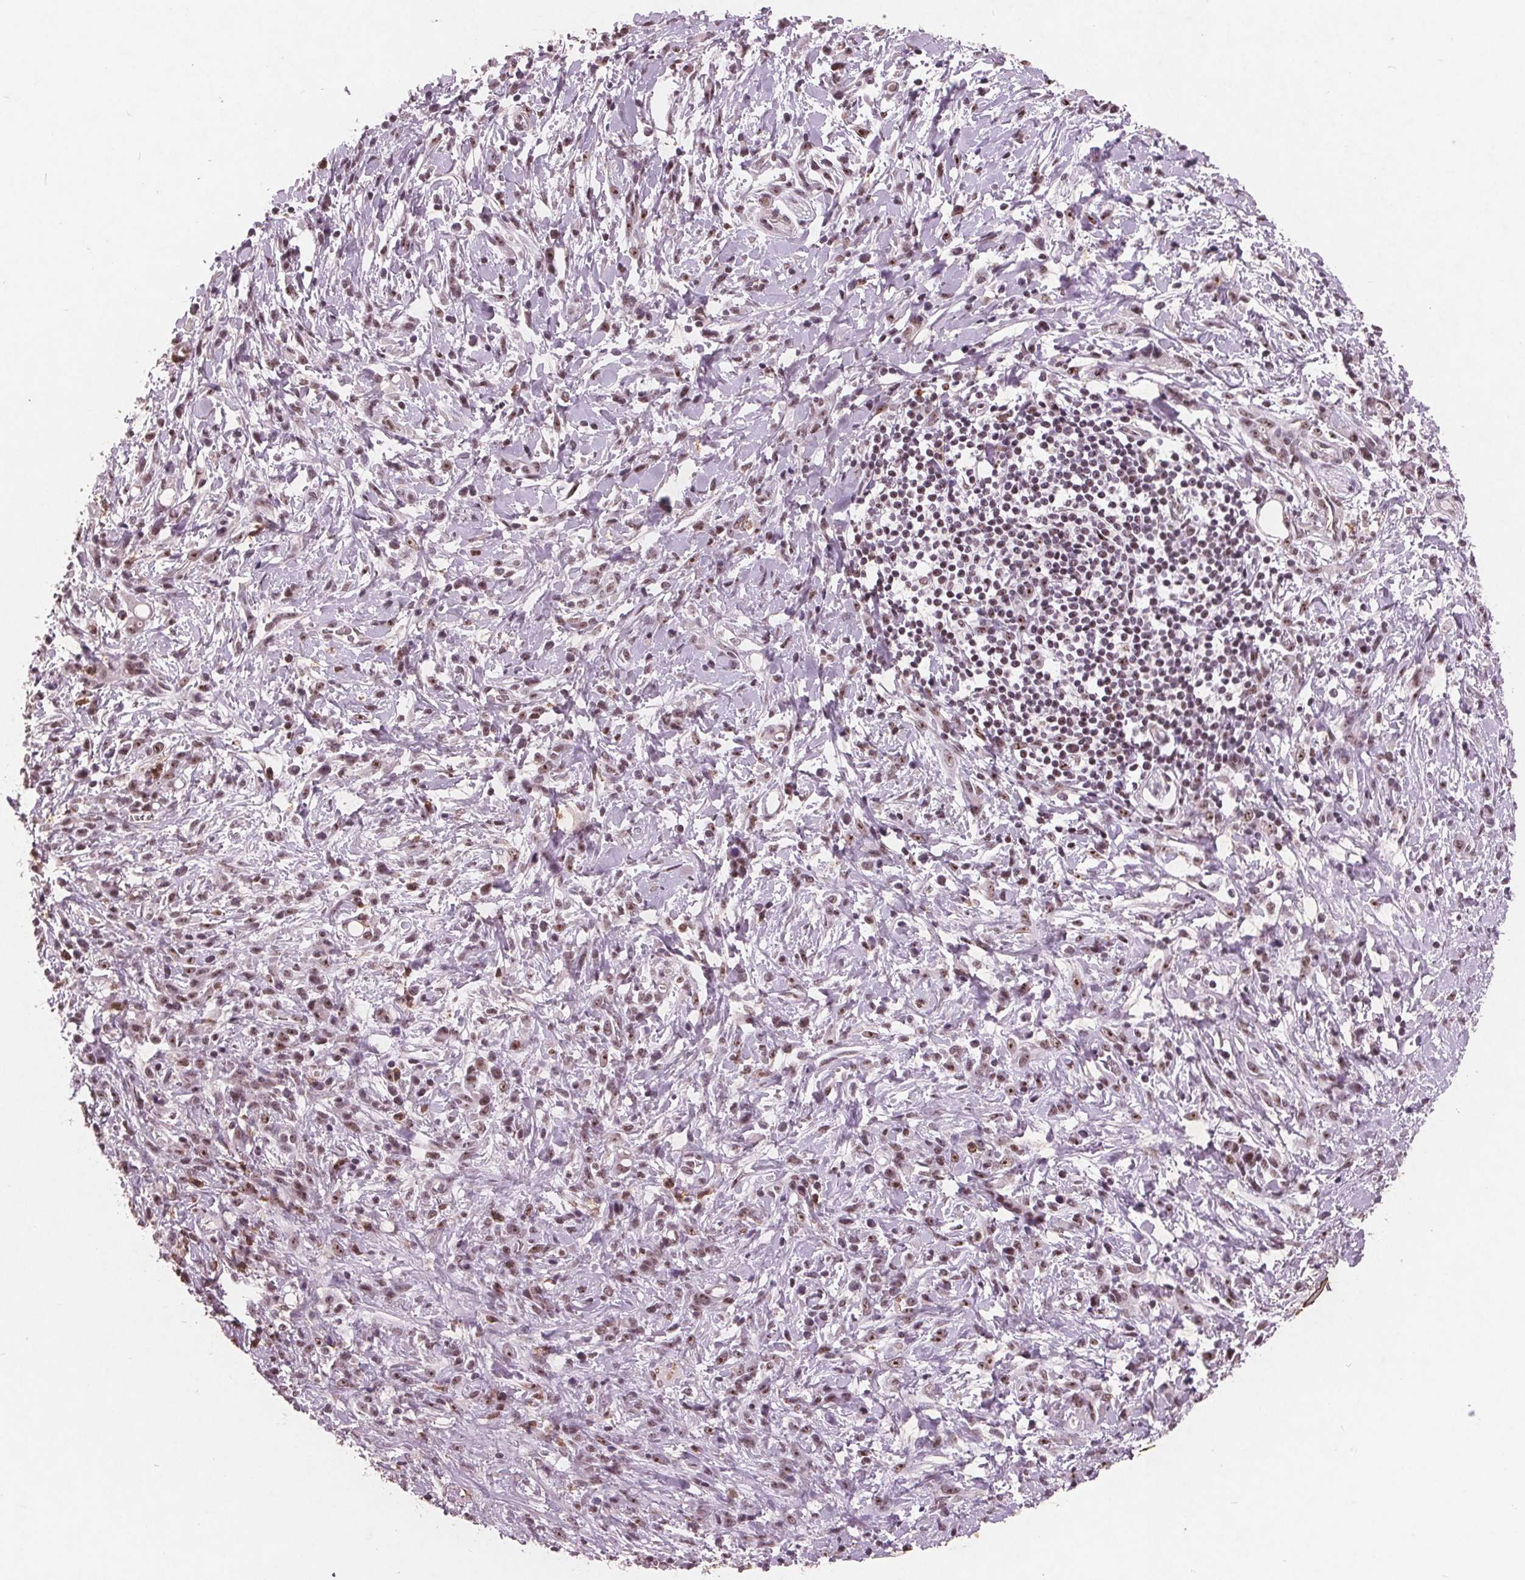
{"staining": {"intensity": "moderate", "quantity": ">75%", "location": "nuclear"}, "tissue": "stomach cancer", "cell_type": "Tumor cells", "image_type": "cancer", "snomed": [{"axis": "morphology", "description": "Adenocarcinoma, NOS"}, {"axis": "topography", "description": "Stomach"}], "caption": "Adenocarcinoma (stomach) was stained to show a protein in brown. There is medium levels of moderate nuclear positivity in about >75% of tumor cells.", "gene": "RPS6KA2", "patient": {"sex": "female", "age": 84}}